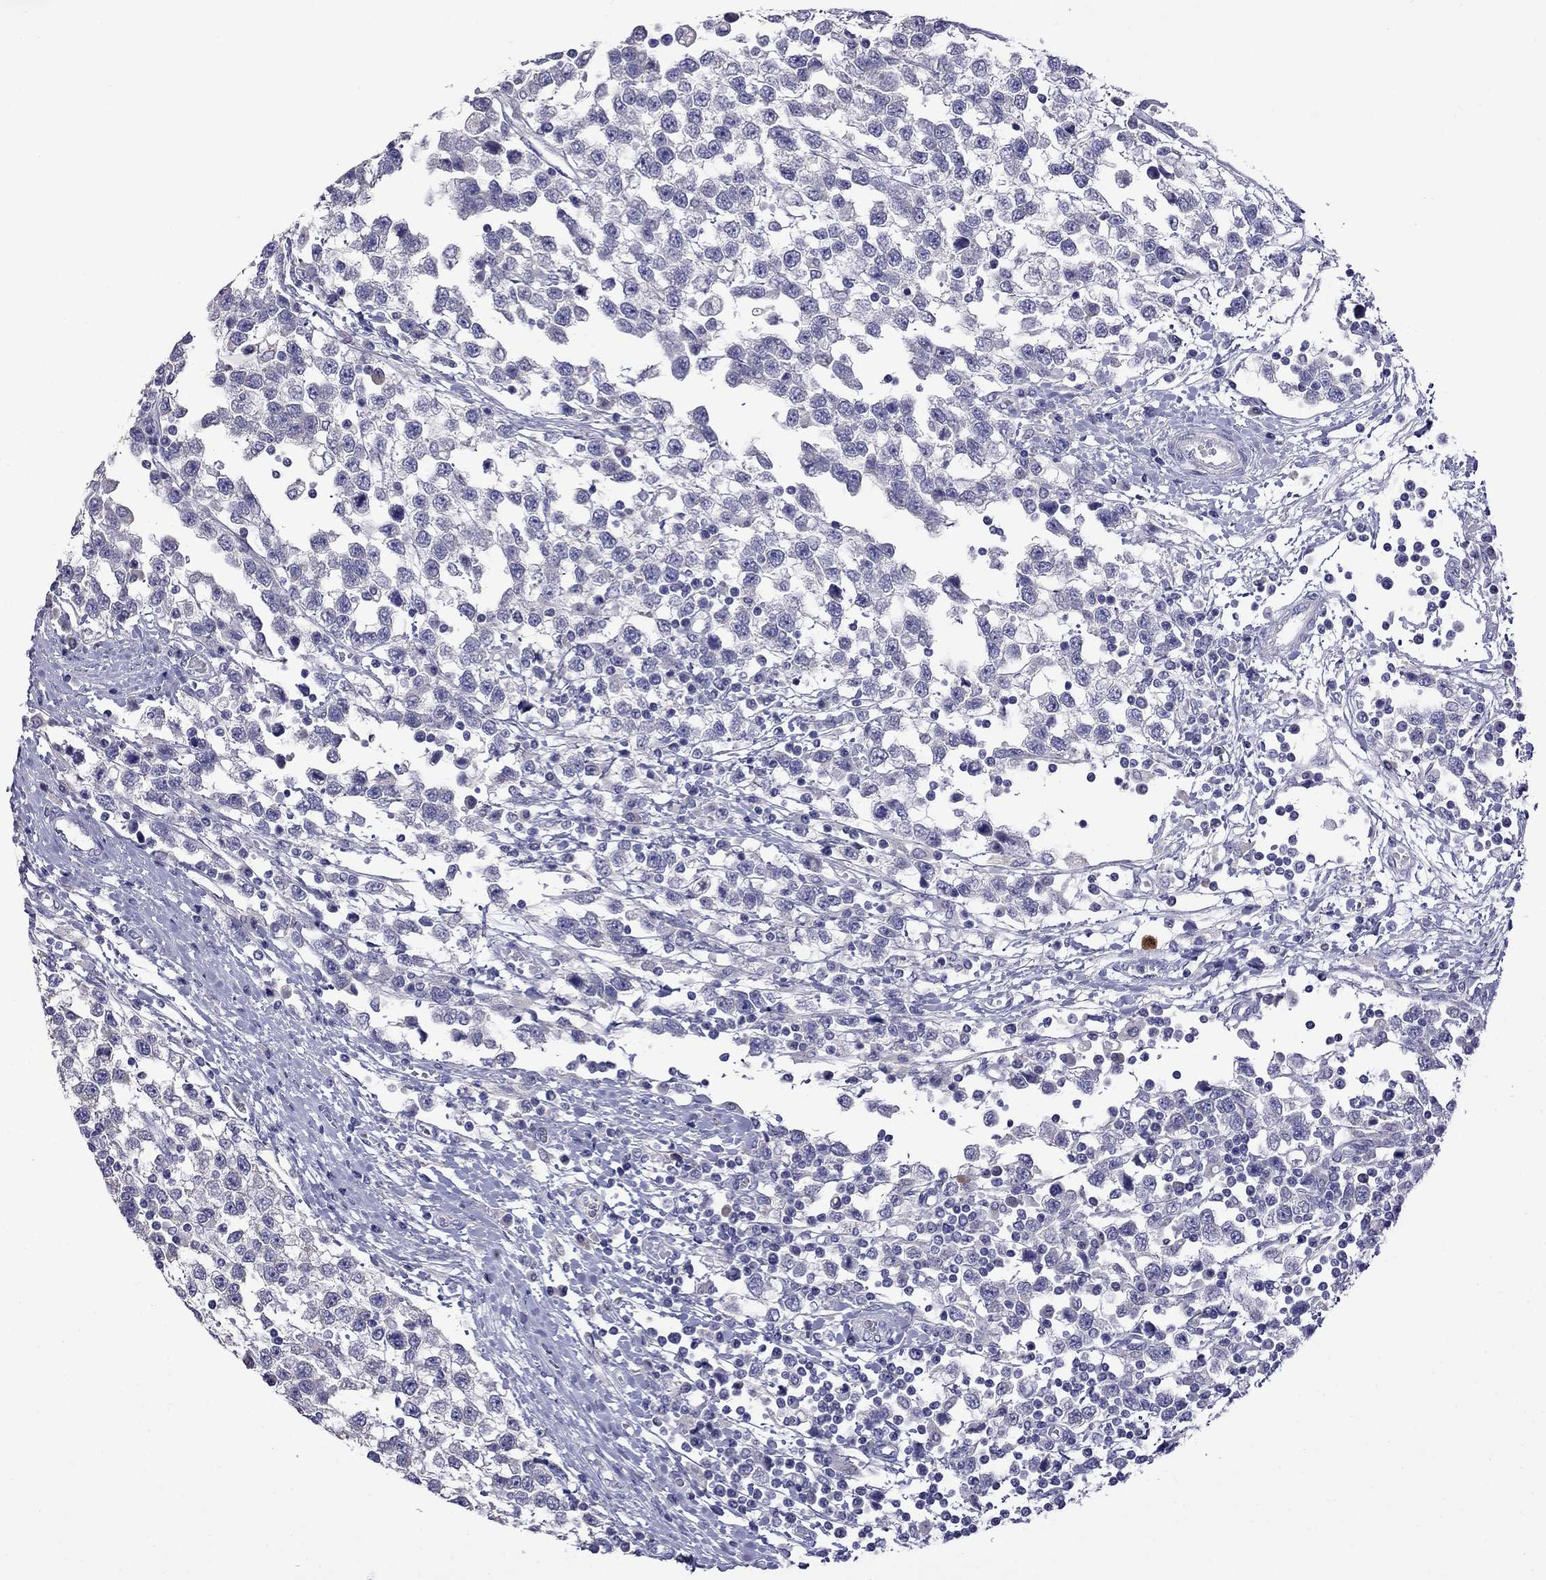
{"staining": {"intensity": "negative", "quantity": "none", "location": "none"}, "tissue": "testis cancer", "cell_type": "Tumor cells", "image_type": "cancer", "snomed": [{"axis": "morphology", "description": "Seminoma, NOS"}, {"axis": "topography", "description": "Testis"}], "caption": "Tumor cells are negative for brown protein staining in seminoma (testis).", "gene": "STAR", "patient": {"sex": "male", "age": 34}}